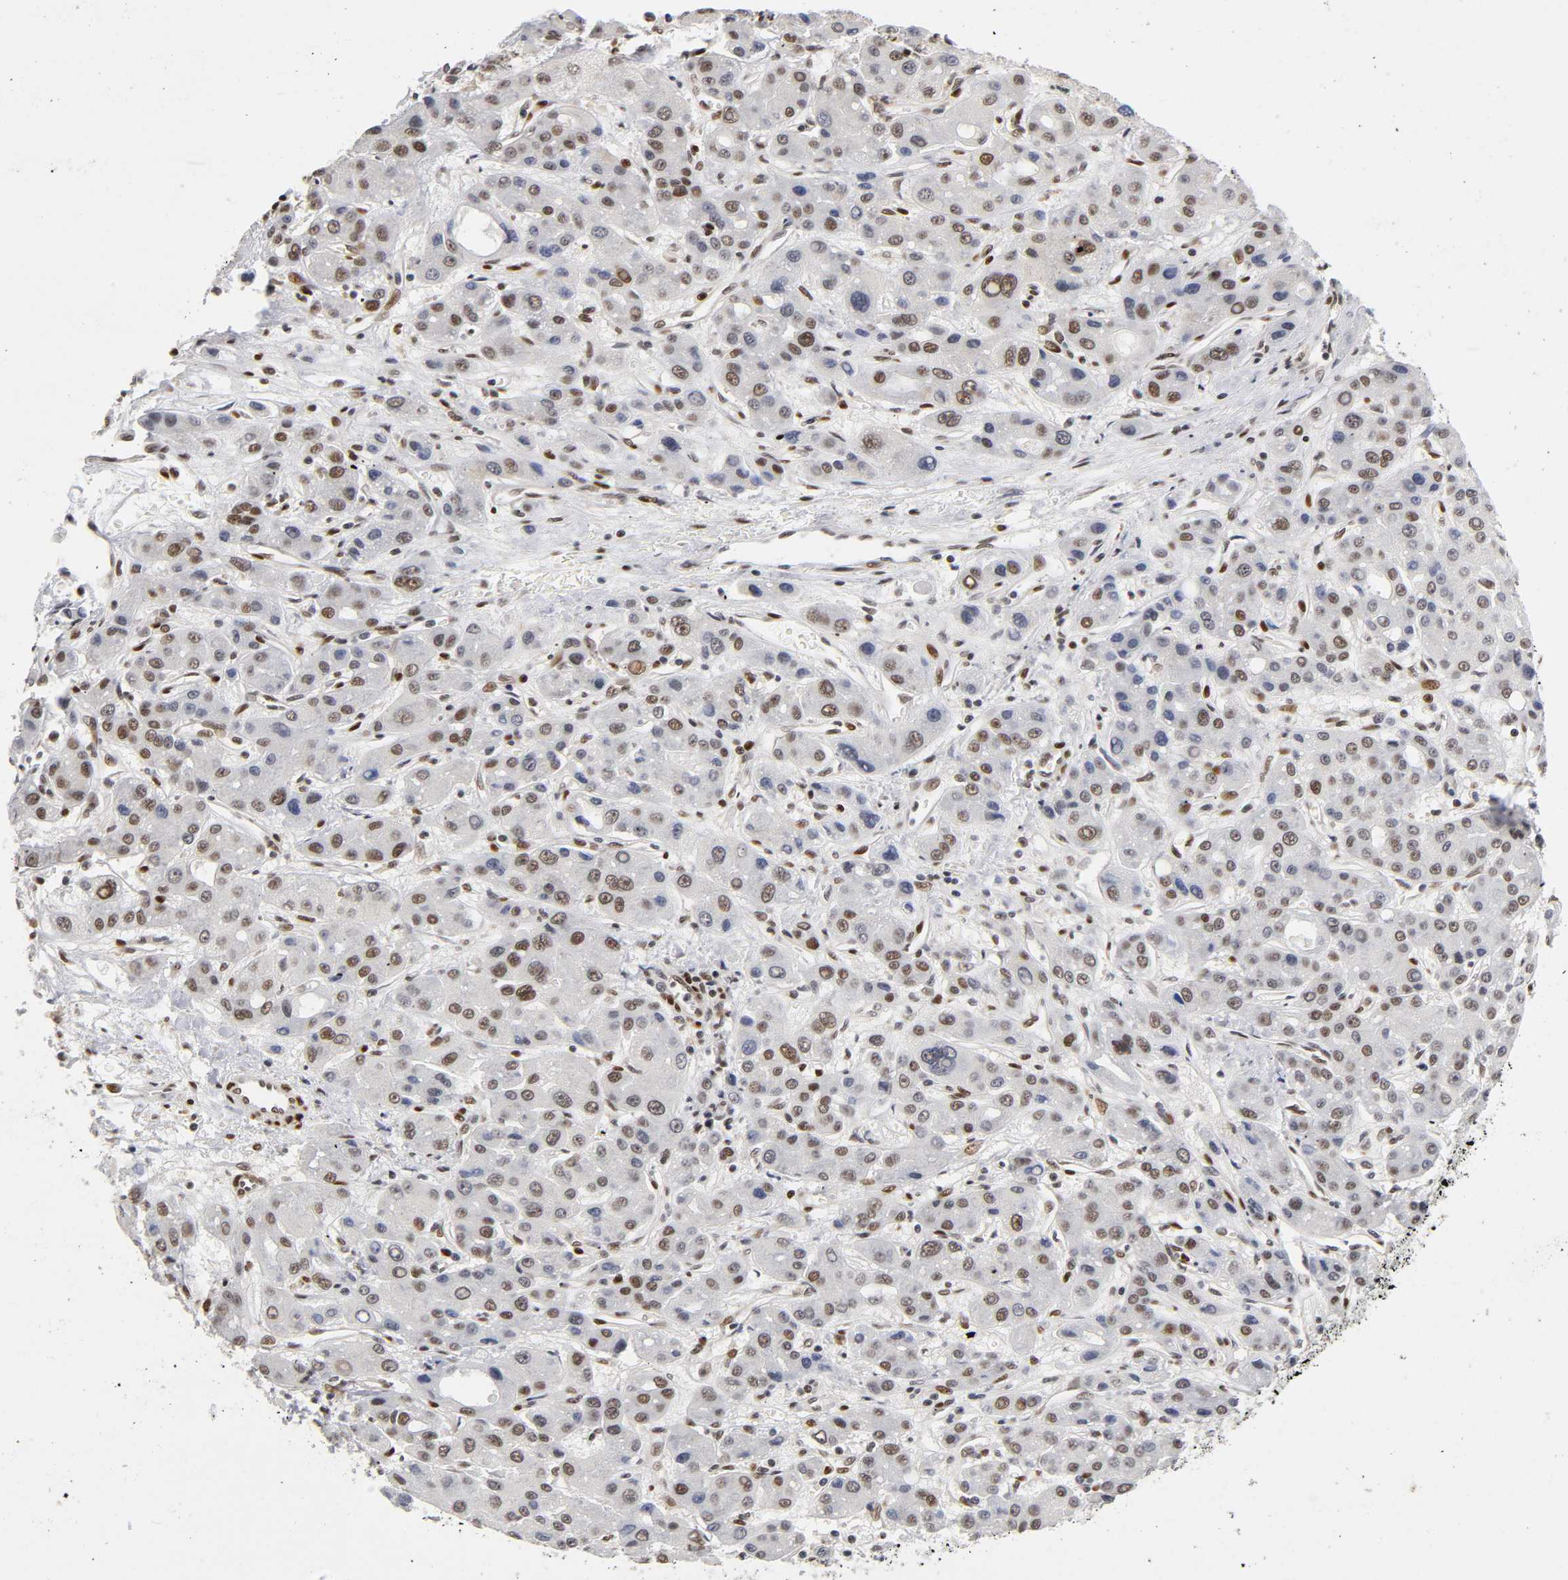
{"staining": {"intensity": "moderate", "quantity": "25%-75%", "location": "nuclear"}, "tissue": "liver cancer", "cell_type": "Tumor cells", "image_type": "cancer", "snomed": [{"axis": "morphology", "description": "Carcinoma, Hepatocellular, NOS"}, {"axis": "topography", "description": "Liver"}], "caption": "Protein analysis of hepatocellular carcinoma (liver) tissue exhibits moderate nuclear expression in about 25%-75% of tumor cells.", "gene": "NR3C1", "patient": {"sex": "male", "age": 55}}